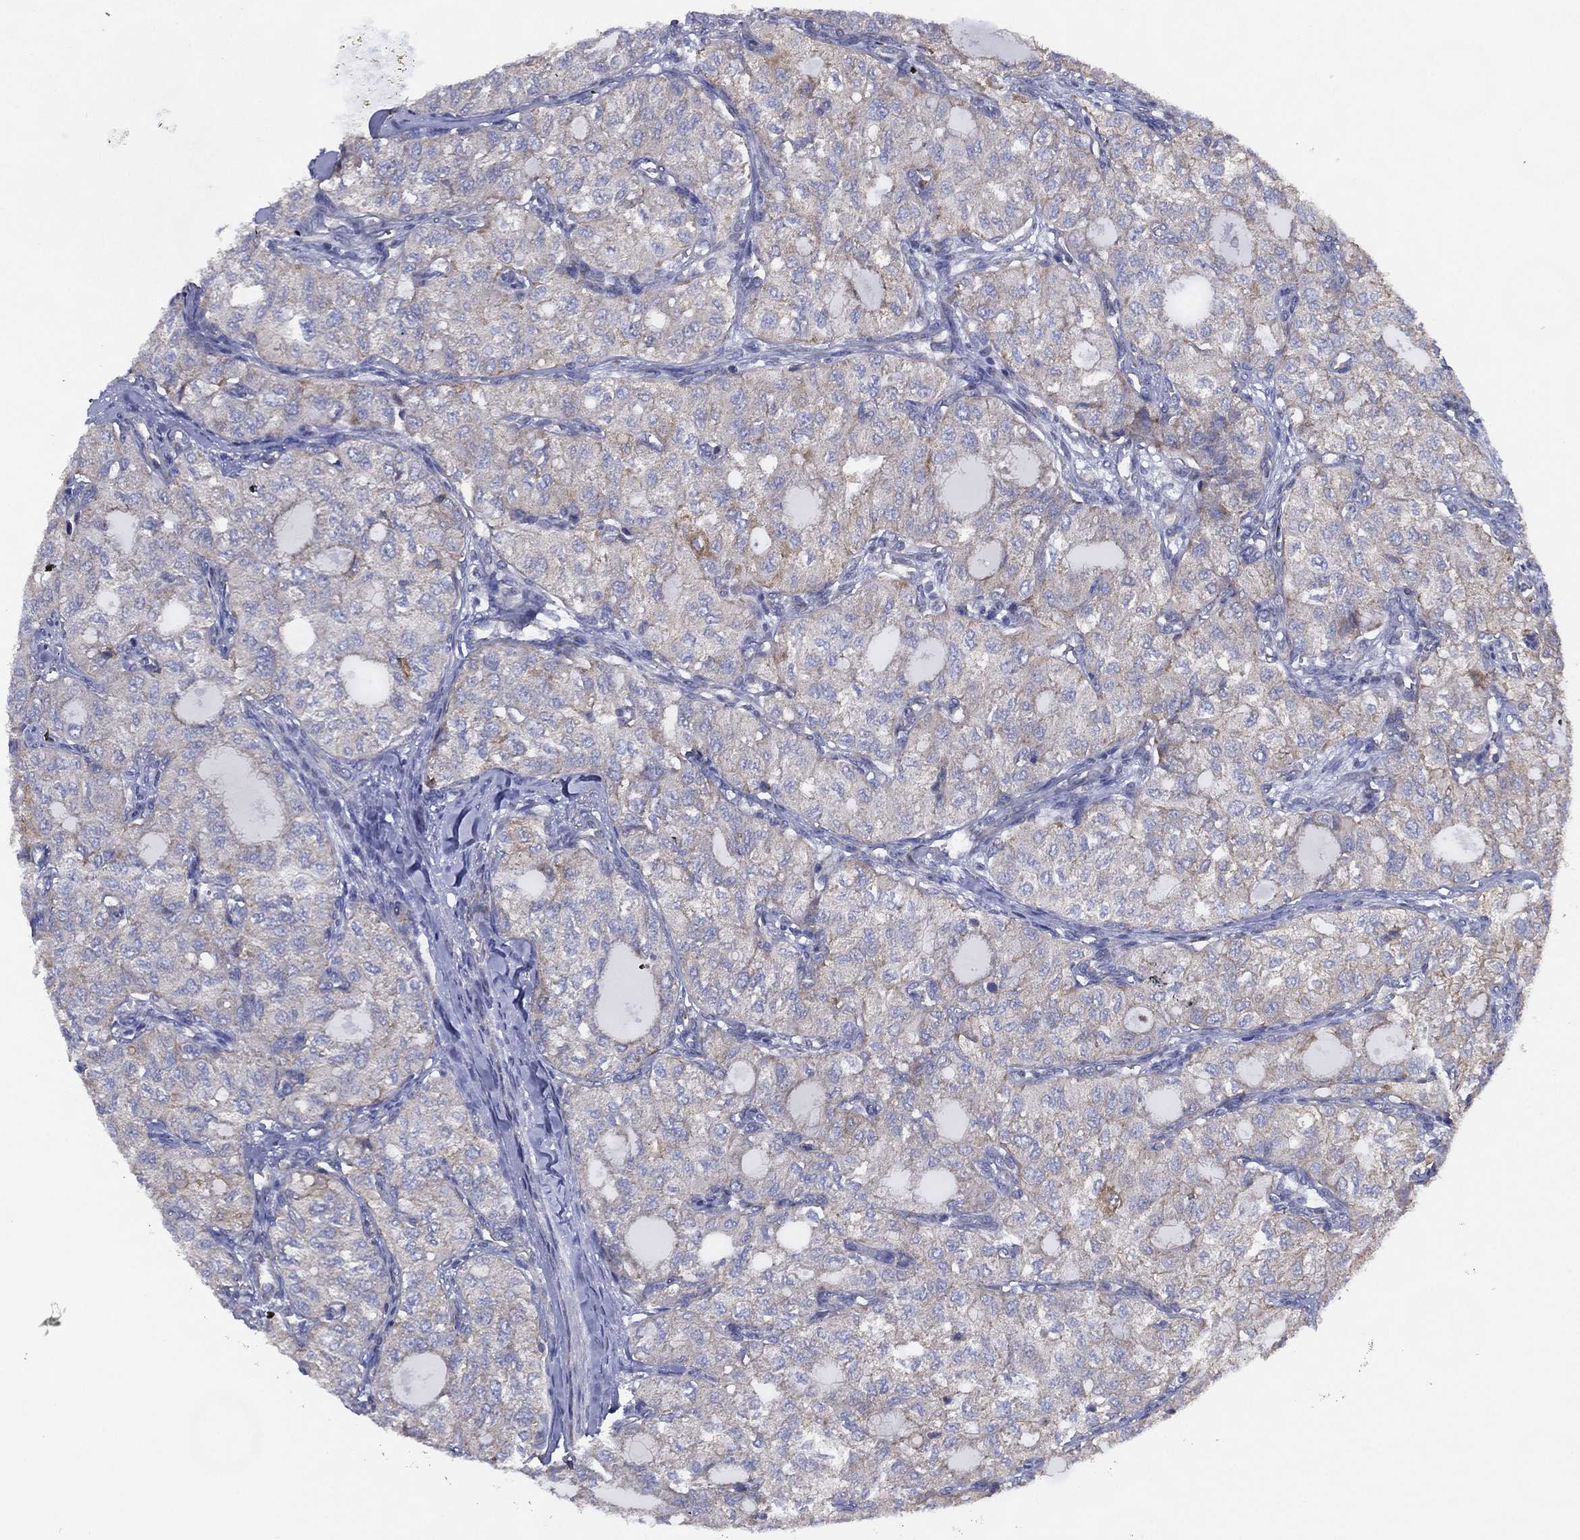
{"staining": {"intensity": "negative", "quantity": "none", "location": "none"}, "tissue": "thyroid cancer", "cell_type": "Tumor cells", "image_type": "cancer", "snomed": [{"axis": "morphology", "description": "Follicular adenoma carcinoma, NOS"}, {"axis": "topography", "description": "Thyroid gland"}], "caption": "Immunohistochemical staining of human thyroid follicular adenoma carcinoma displays no significant positivity in tumor cells.", "gene": "ZNF223", "patient": {"sex": "male", "age": 75}}